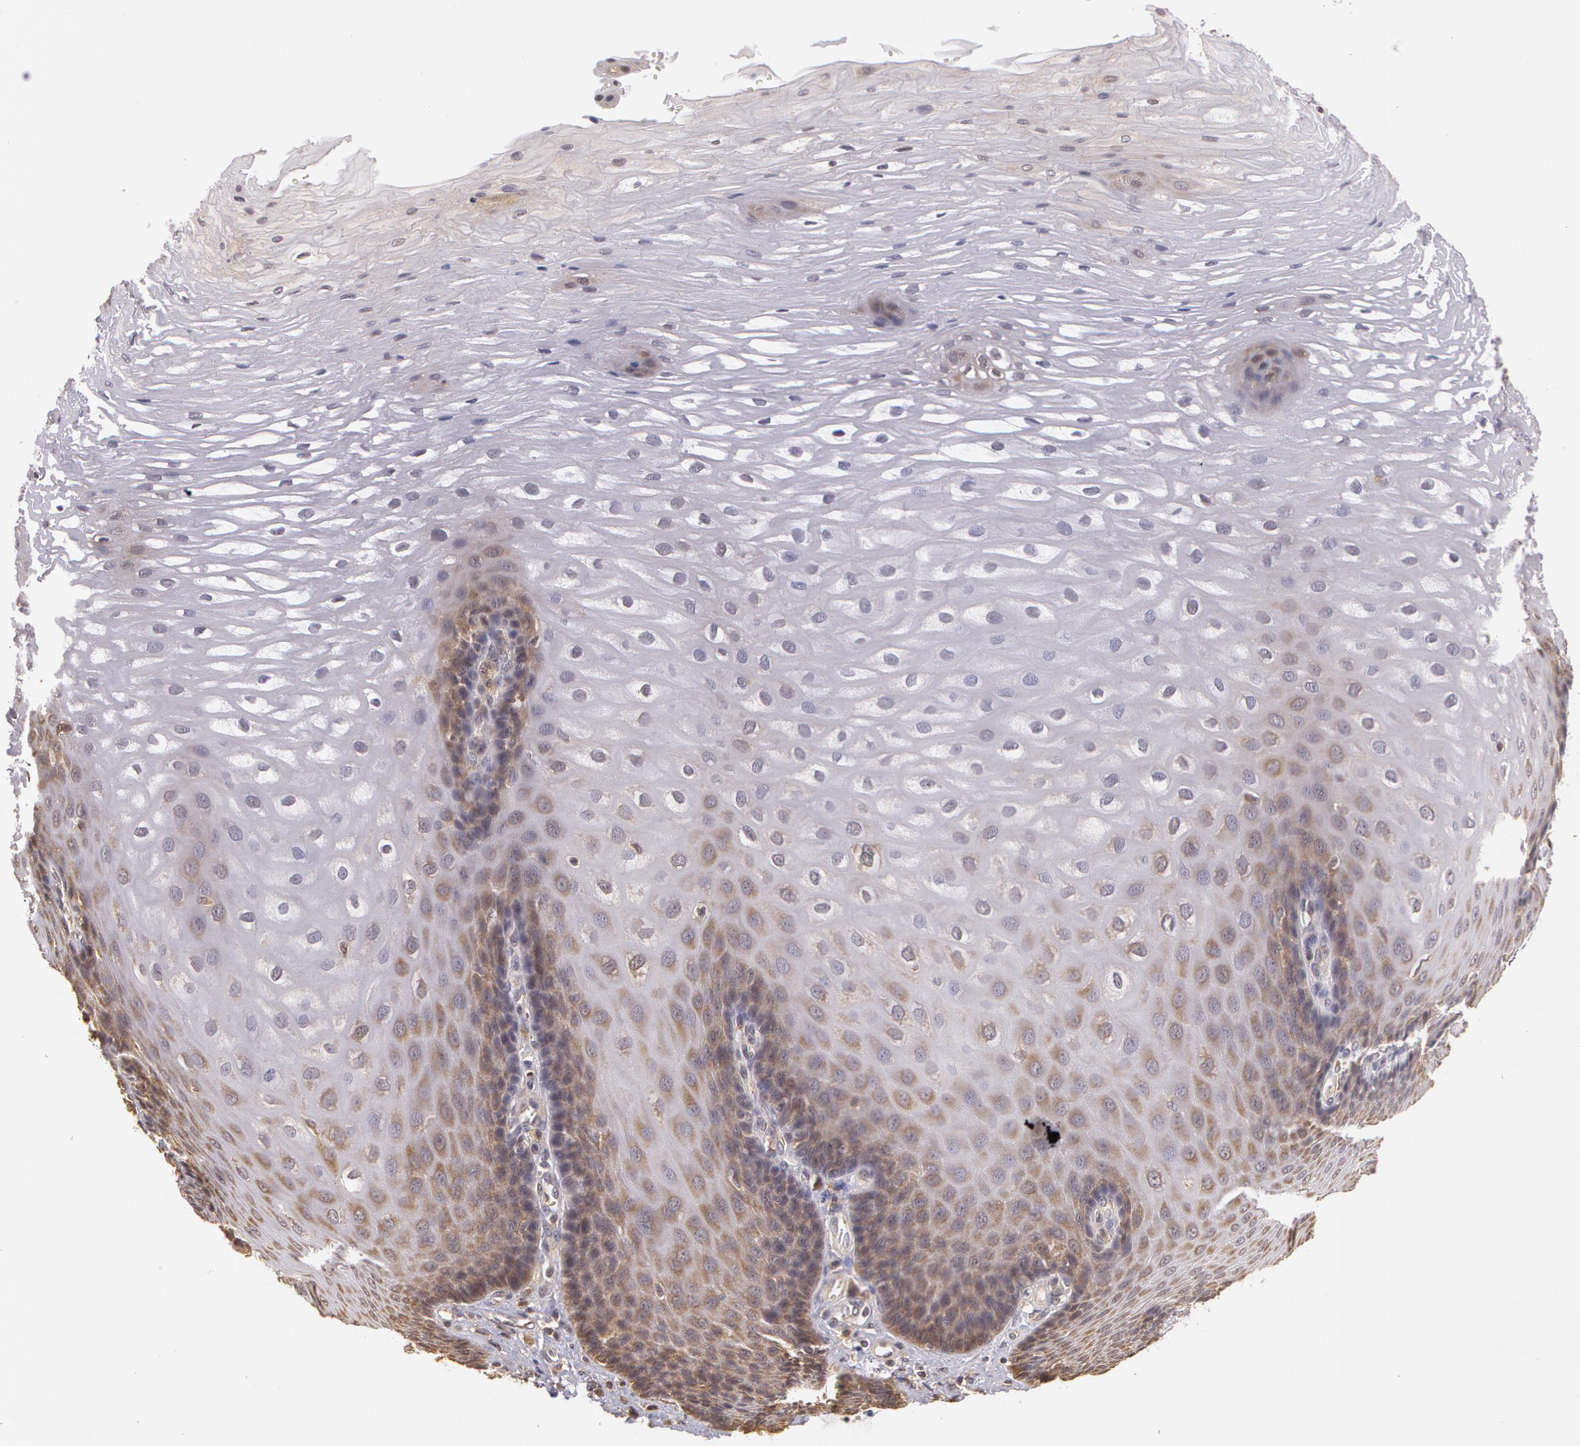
{"staining": {"intensity": "negative", "quantity": "none", "location": "none"}, "tissue": "esophagus", "cell_type": "Squamous epithelial cells", "image_type": "normal", "snomed": [{"axis": "morphology", "description": "Normal tissue, NOS"}, {"axis": "morphology", "description": "Adenocarcinoma, NOS"}, {"axis": "topography", "description": "Esophagus"}, {"axis": "topography", "description": "Stomach"}], "caption": "Protein analysis of unremarkable esophagus reveals no significant expression in squamous epithelial cells.", "gene": "AHSA1", "patient": {"sex": "male", "age": 62}}